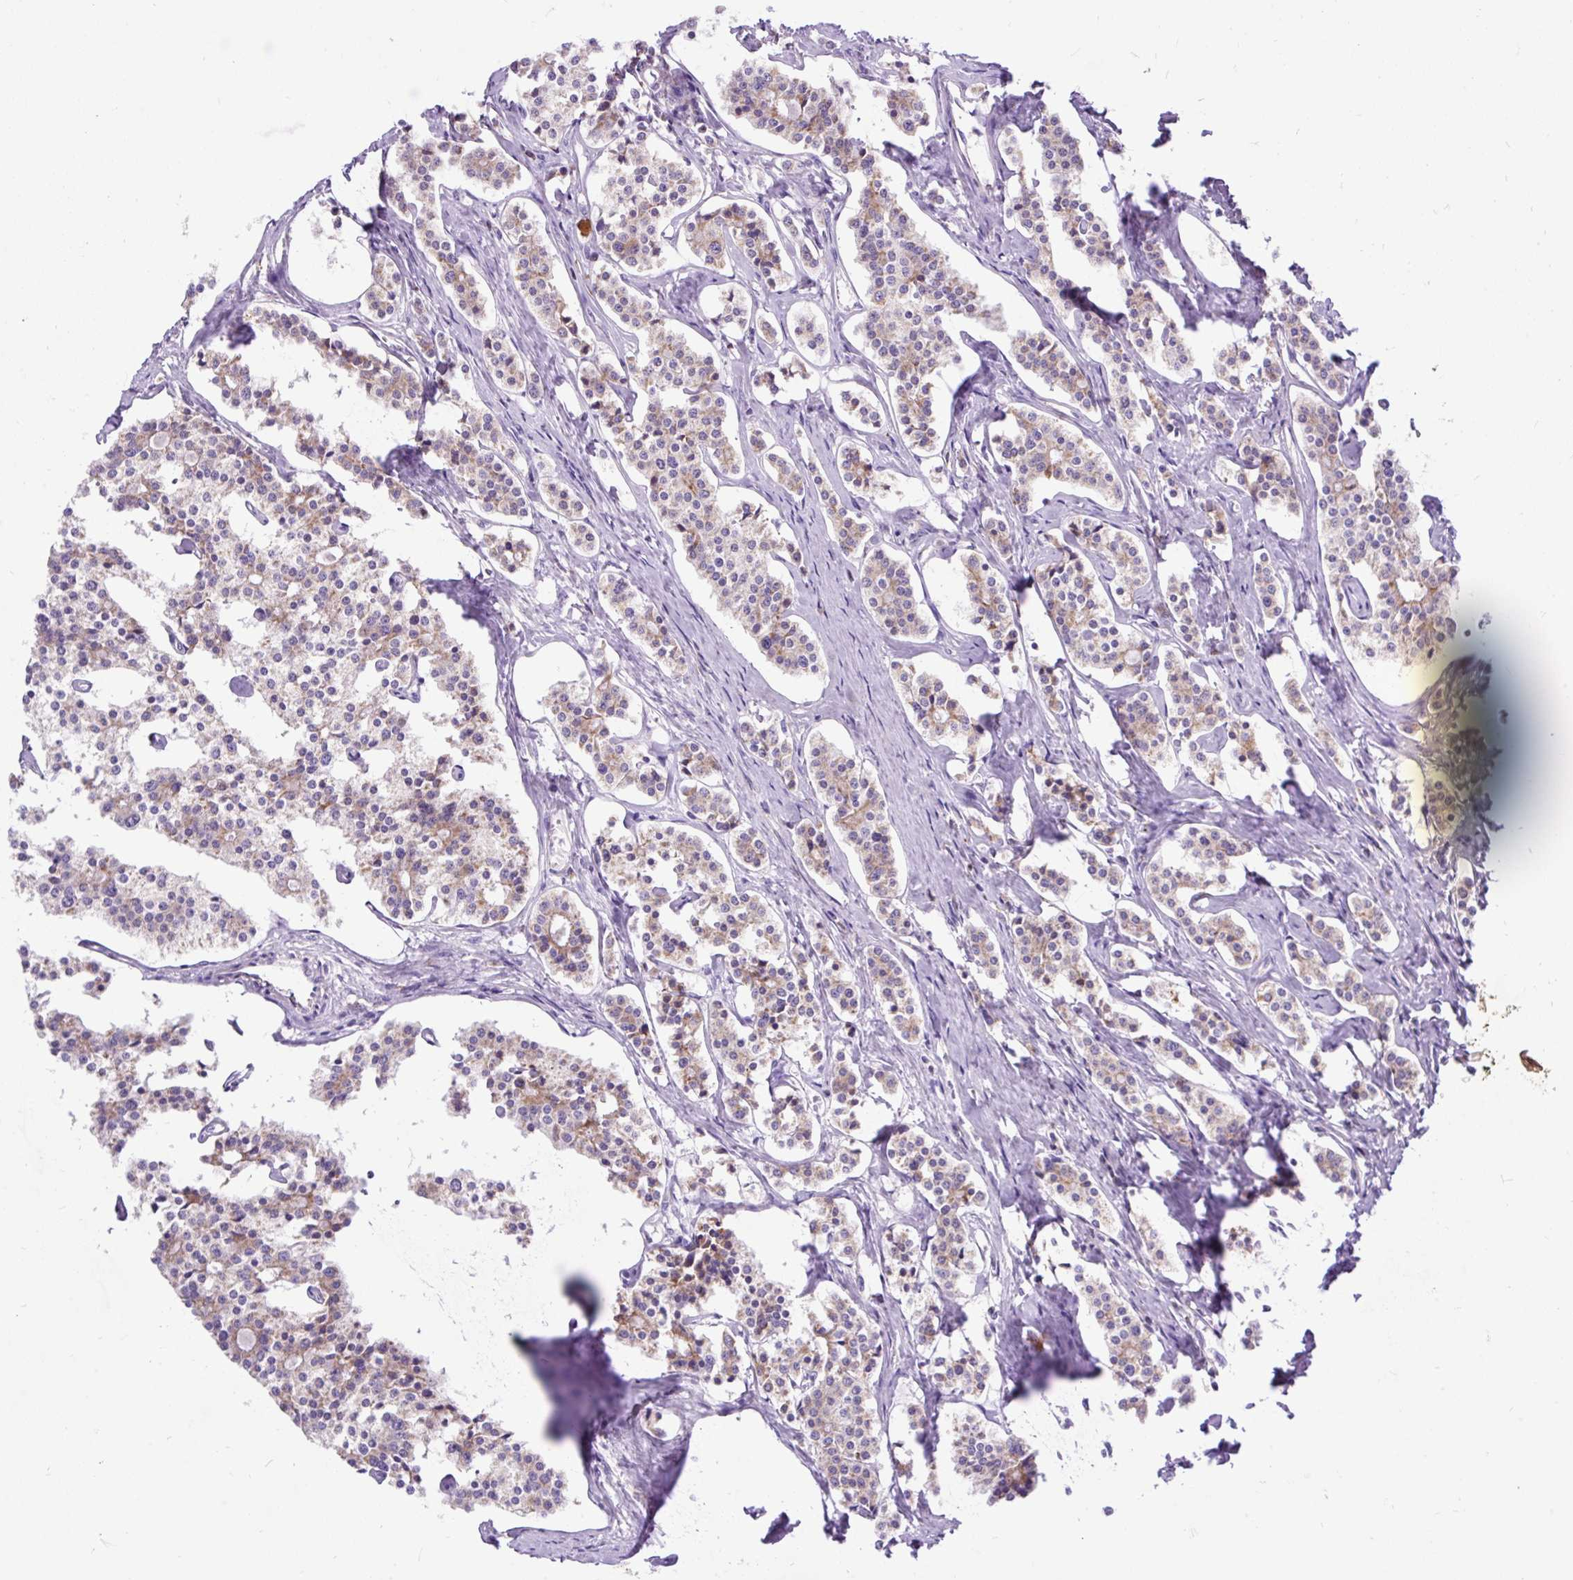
{"staining": {"intensity": "moderate", "quantity": "25%-75%", "location": "cytoplasmic/membranous"}, "tissue": "carcinoid", "cell_type": "Tumor cells", "image_type": "cancer", "snomed": [{"axis": "morphology", "description": "Carcinoid, malignant, NOS"}, {"axis": "topography", "description": "Small intestine"}], "caption": "This is a photomicrograph of immunohistochemistry (IHC) staining of malignant carcinoid, which shows moderate staining in the cytoplasmic/membranous of tumor cells.", "gene": "TOMM40", "patient": {"sex": "male", "age": 63}}